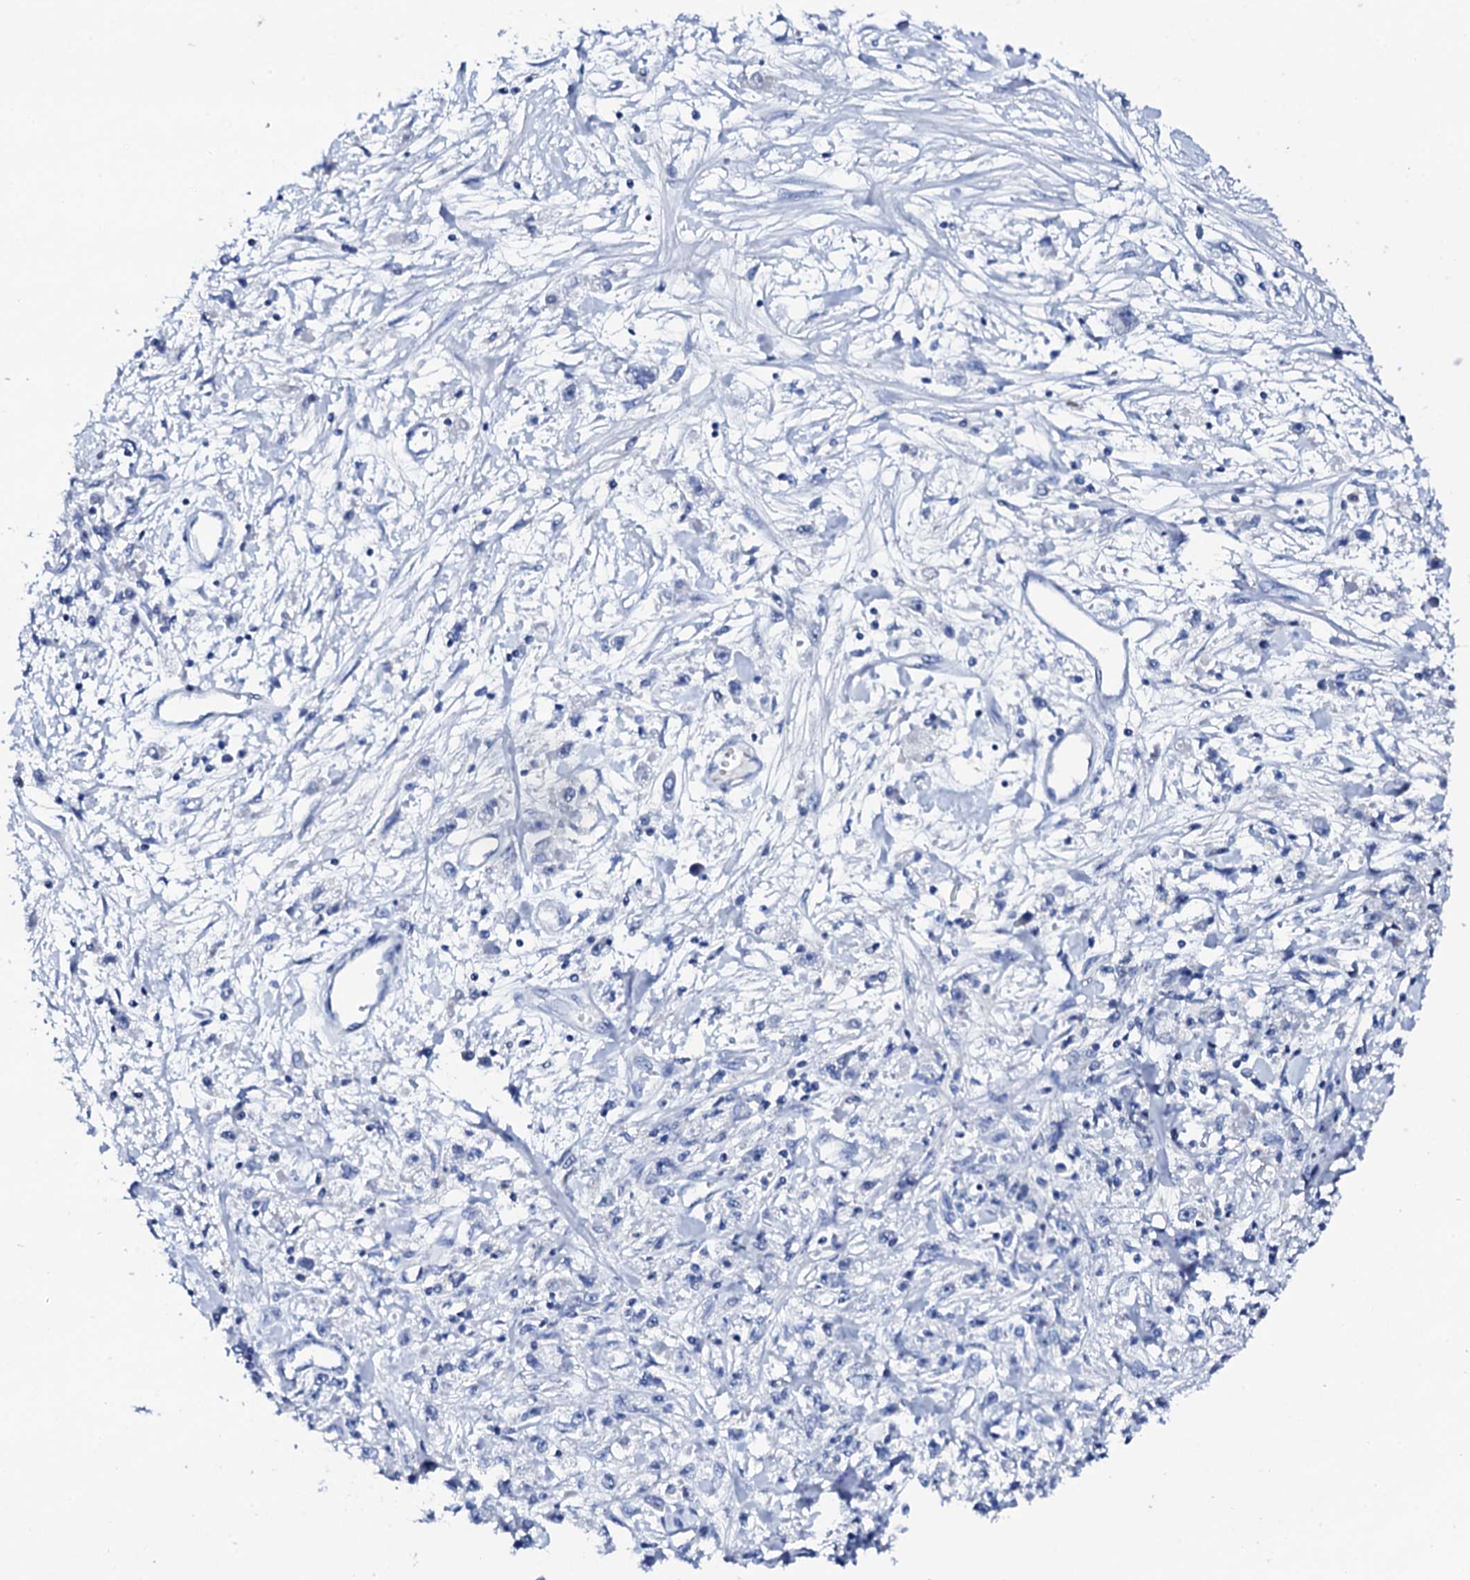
{"staining": {"intensity": "negative", "quantity": "none", "location": "none"}, "tissue": "stomach cancer", "cell_type": "Tumor cells", "image_type": "cancer", "snomed": [{"axis": "morphology", "description": "Adenocarcinoma, NOS"}, {"axis": "topography", "description": "Stomach"}], "caption": "DAB immunohistochemical staining of adenocarcinoma (stomach) exhibits no significant expression in tumor cells.", "gene": "FBXL16", "patient": {"sex": "female", "age": 59}}